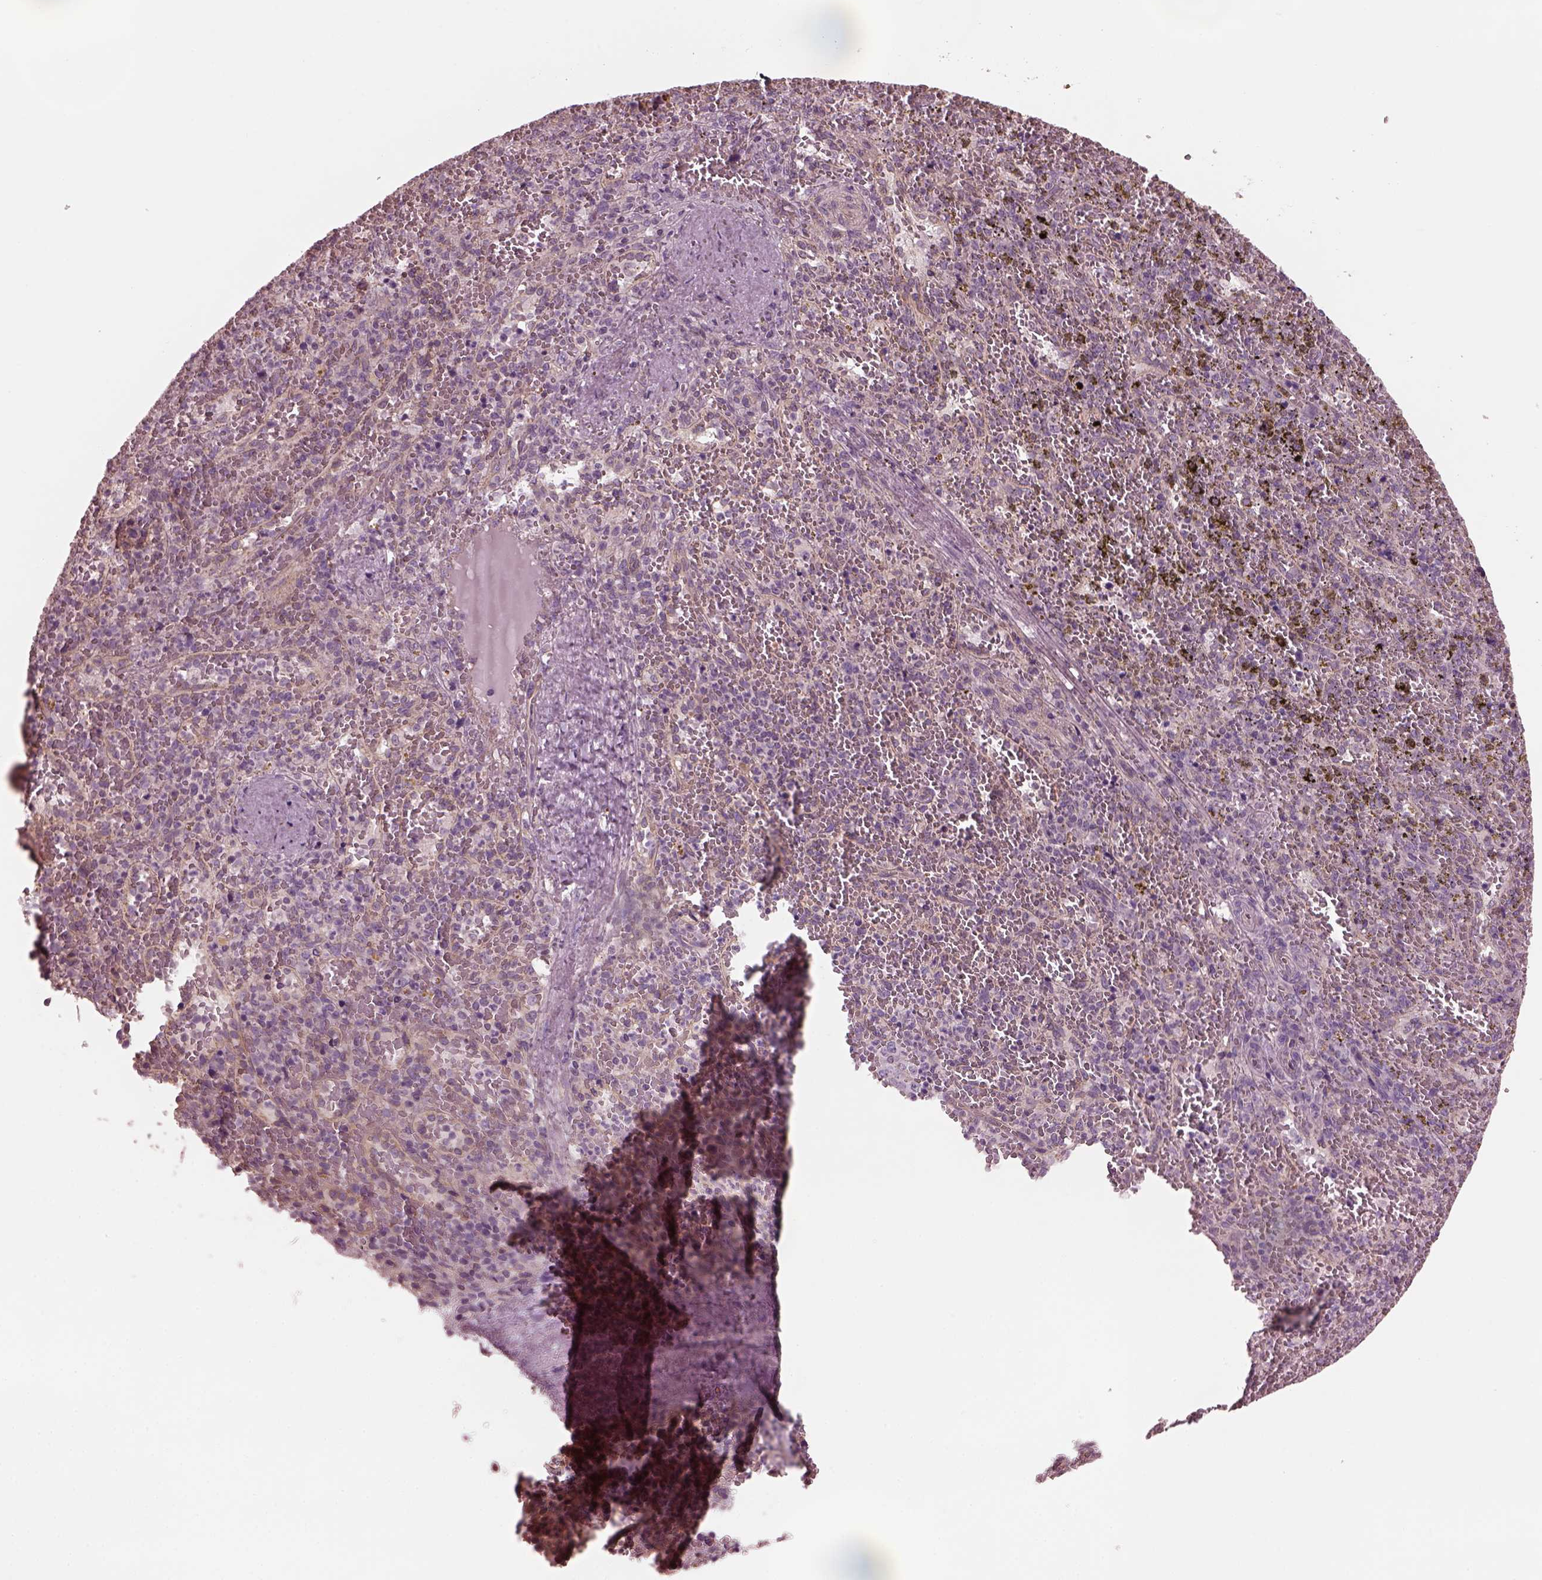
{"staining": {"intensity": "negative", "quantity": "none", "location": "none"}, "tissue": "spleen", "cell_type": "Cells in red pulp", "image_type": "normal", "snomed": [{"axis": "morphology", "description": "Normal tissue, NOS"}, {"axis": "topography", "description": "Spleen"}], "caption": "Immunohistochemistry image of normal spleen: spleen stained with DAB (3,3'-diaminobenzidine) shows no significant protein staining in cells in red pulp.", "gene": "ODAD1", "patient": {"sex": "female", "age": 50}}